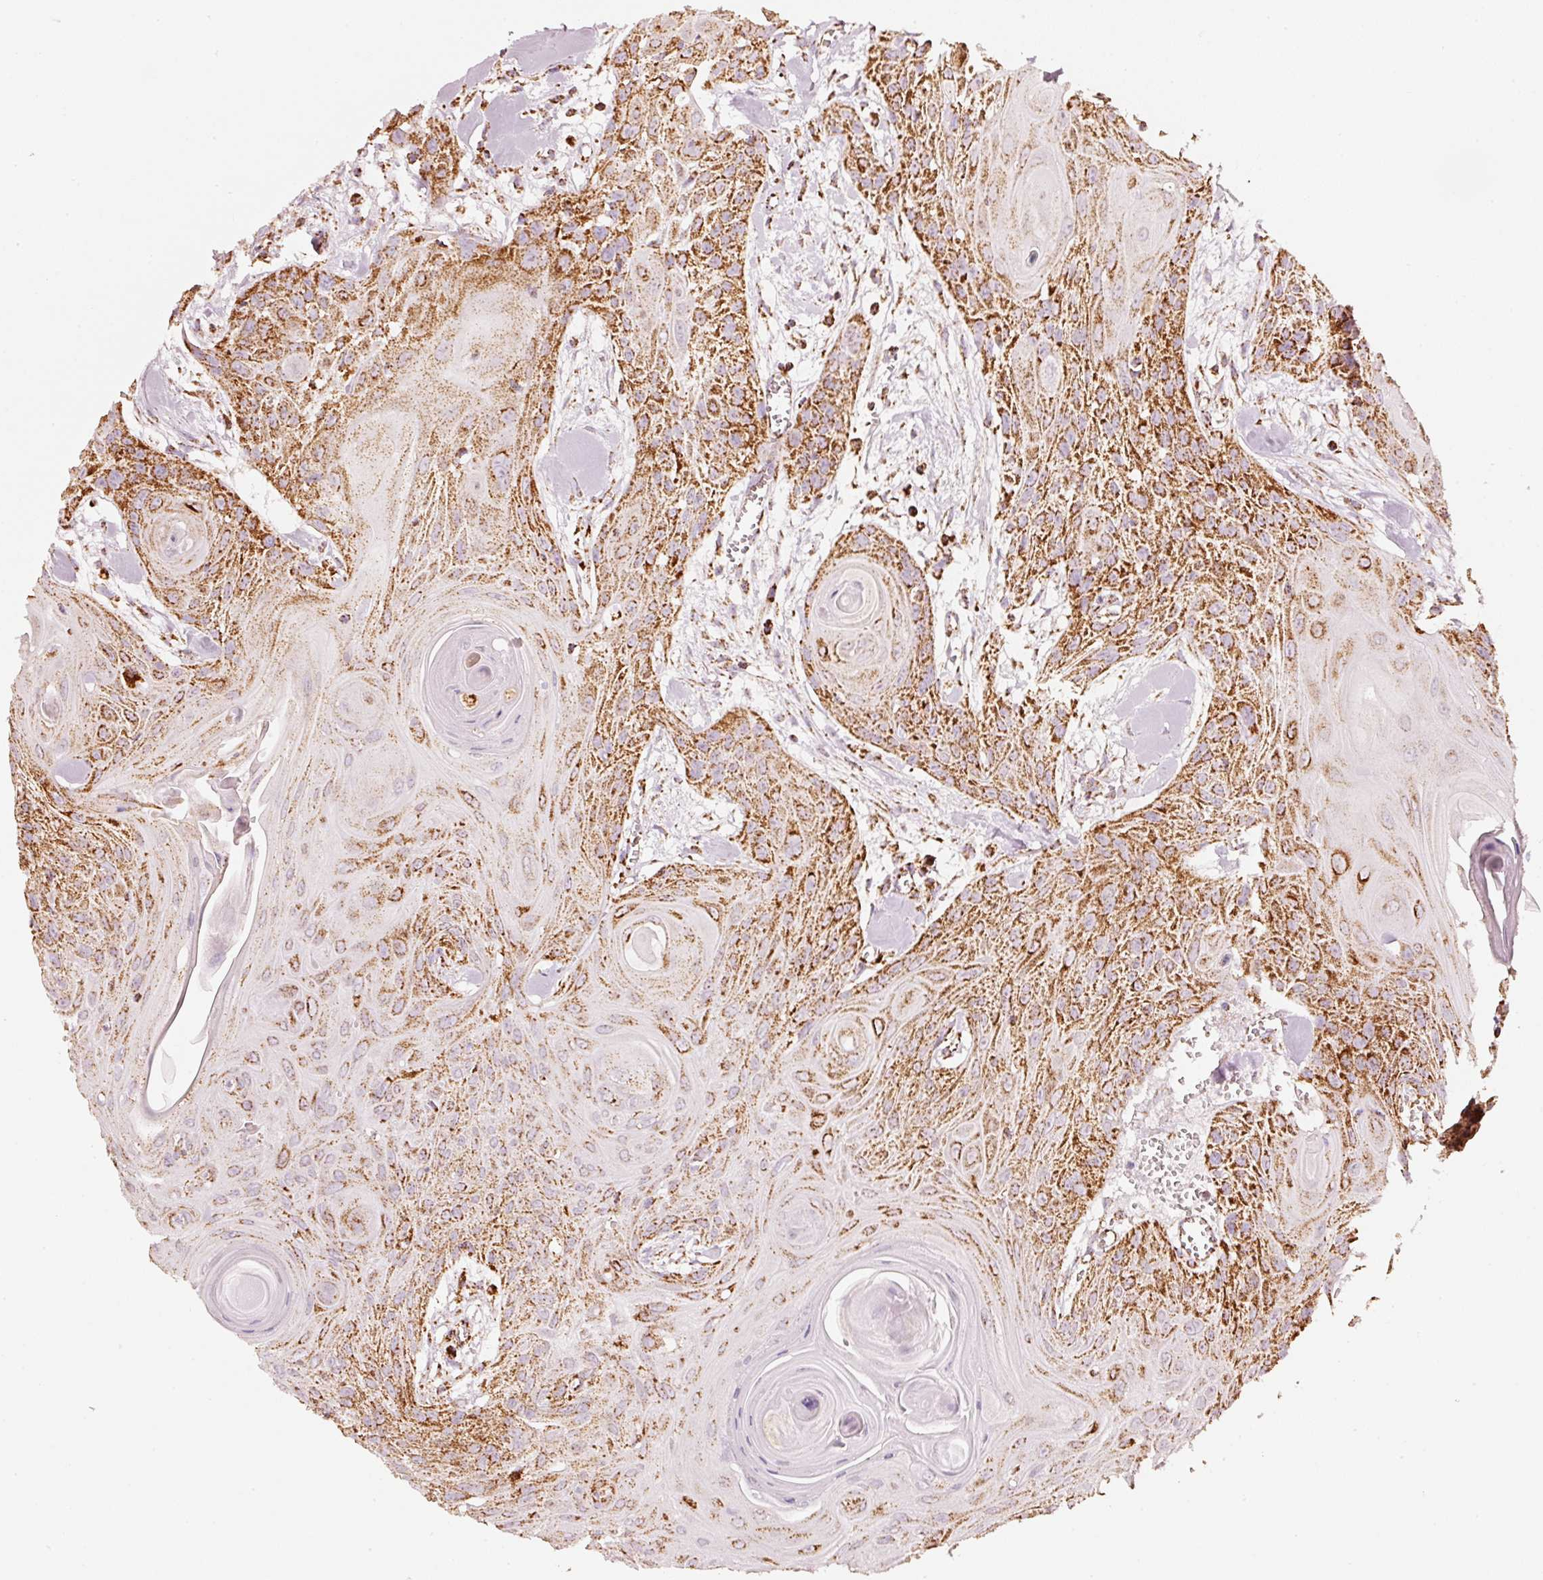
{"staining": {"intensity": "moderate", "quantity": ">75%", "location": "cytoplasmic/membranous"}, "tissue": "head and neck cancer", "cell_type": "Tumor cells", "image_type": "cancer", "snomed": [{"axis": "morphology", "description": "Squamous cell carcinoma, NOS"}, {"axis": "topography", "description": "Lymph node"}, {"axis": "topography", "description": "Salivary gland"}, {"axis": "topography", "description": "Head-Neck"}], "caption": "An immunohistochemistry (IHC) micrograph of tumor tissue is shown. Protein staining in brown shows moderate cytoplasmic/membranous positivity in squamous cell carcinoma (head and neck) within tumor cells. The staining is performed using DAB brown chromogen to label protein expression. The nuclei are counter-stained blue using hematoxylin.", "gene": "UQCRC1", "patient": {"sex": "female", "age": 74}}